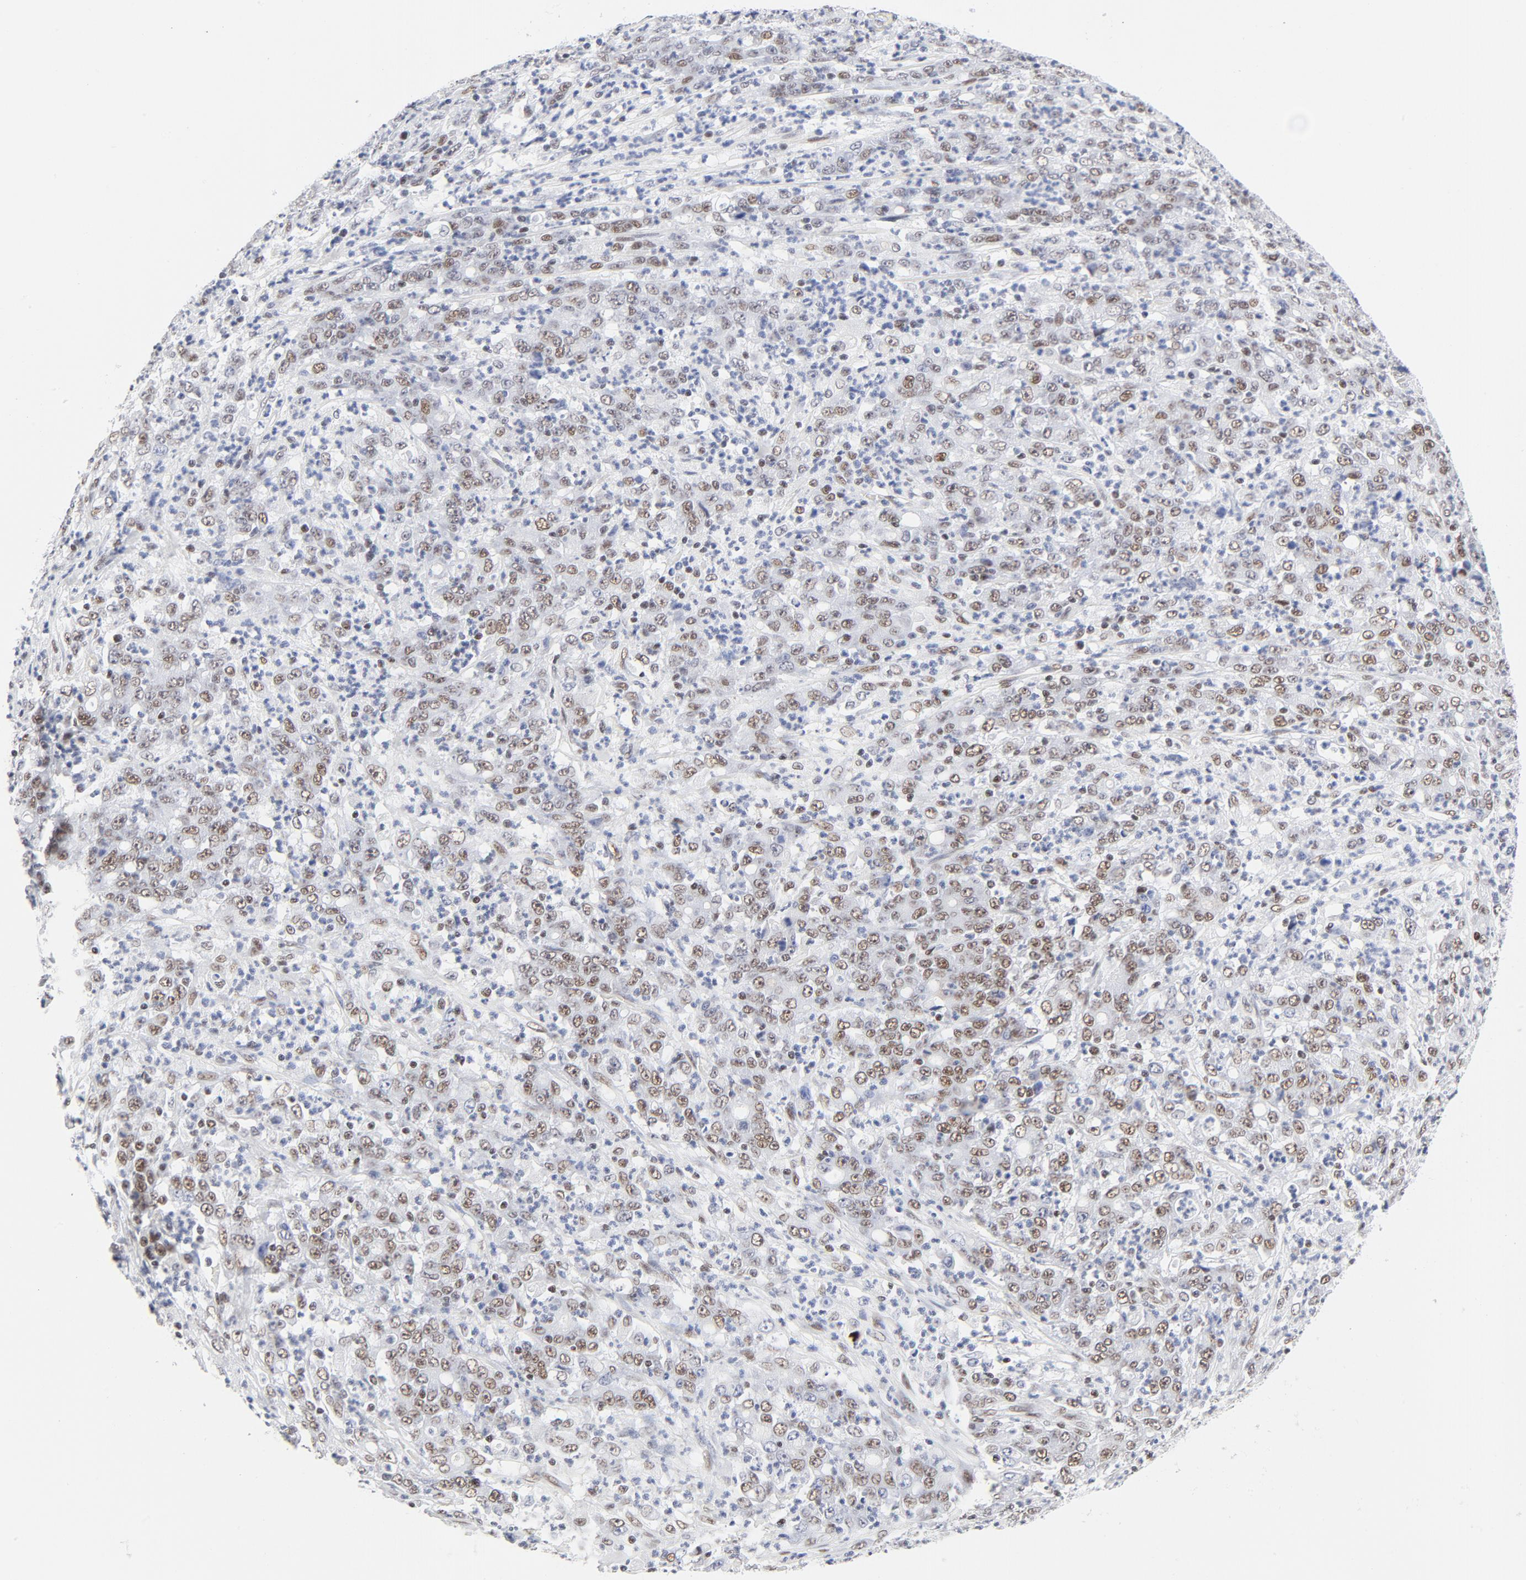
{"staining": {"intensity": "moderate", "quantity": "25%-75%", "location": "nuclear"}, "tissue": "stomach cancer", "cell_type": "Tumor cells", "image_type": "cancer", "snomed": [{"axis": "morphology", "description": "Adenocarcinoma, NOS"}, {"axis": "topography", "description": "Stomach, lower"}], "caption": "IHC (DAB) staining of stomach cancer reveals moderate nuclear protein expression in about 25%-75% of tumor cells.", "gene": "ATF2", "patient": {"sex": "female", "age": 71}}